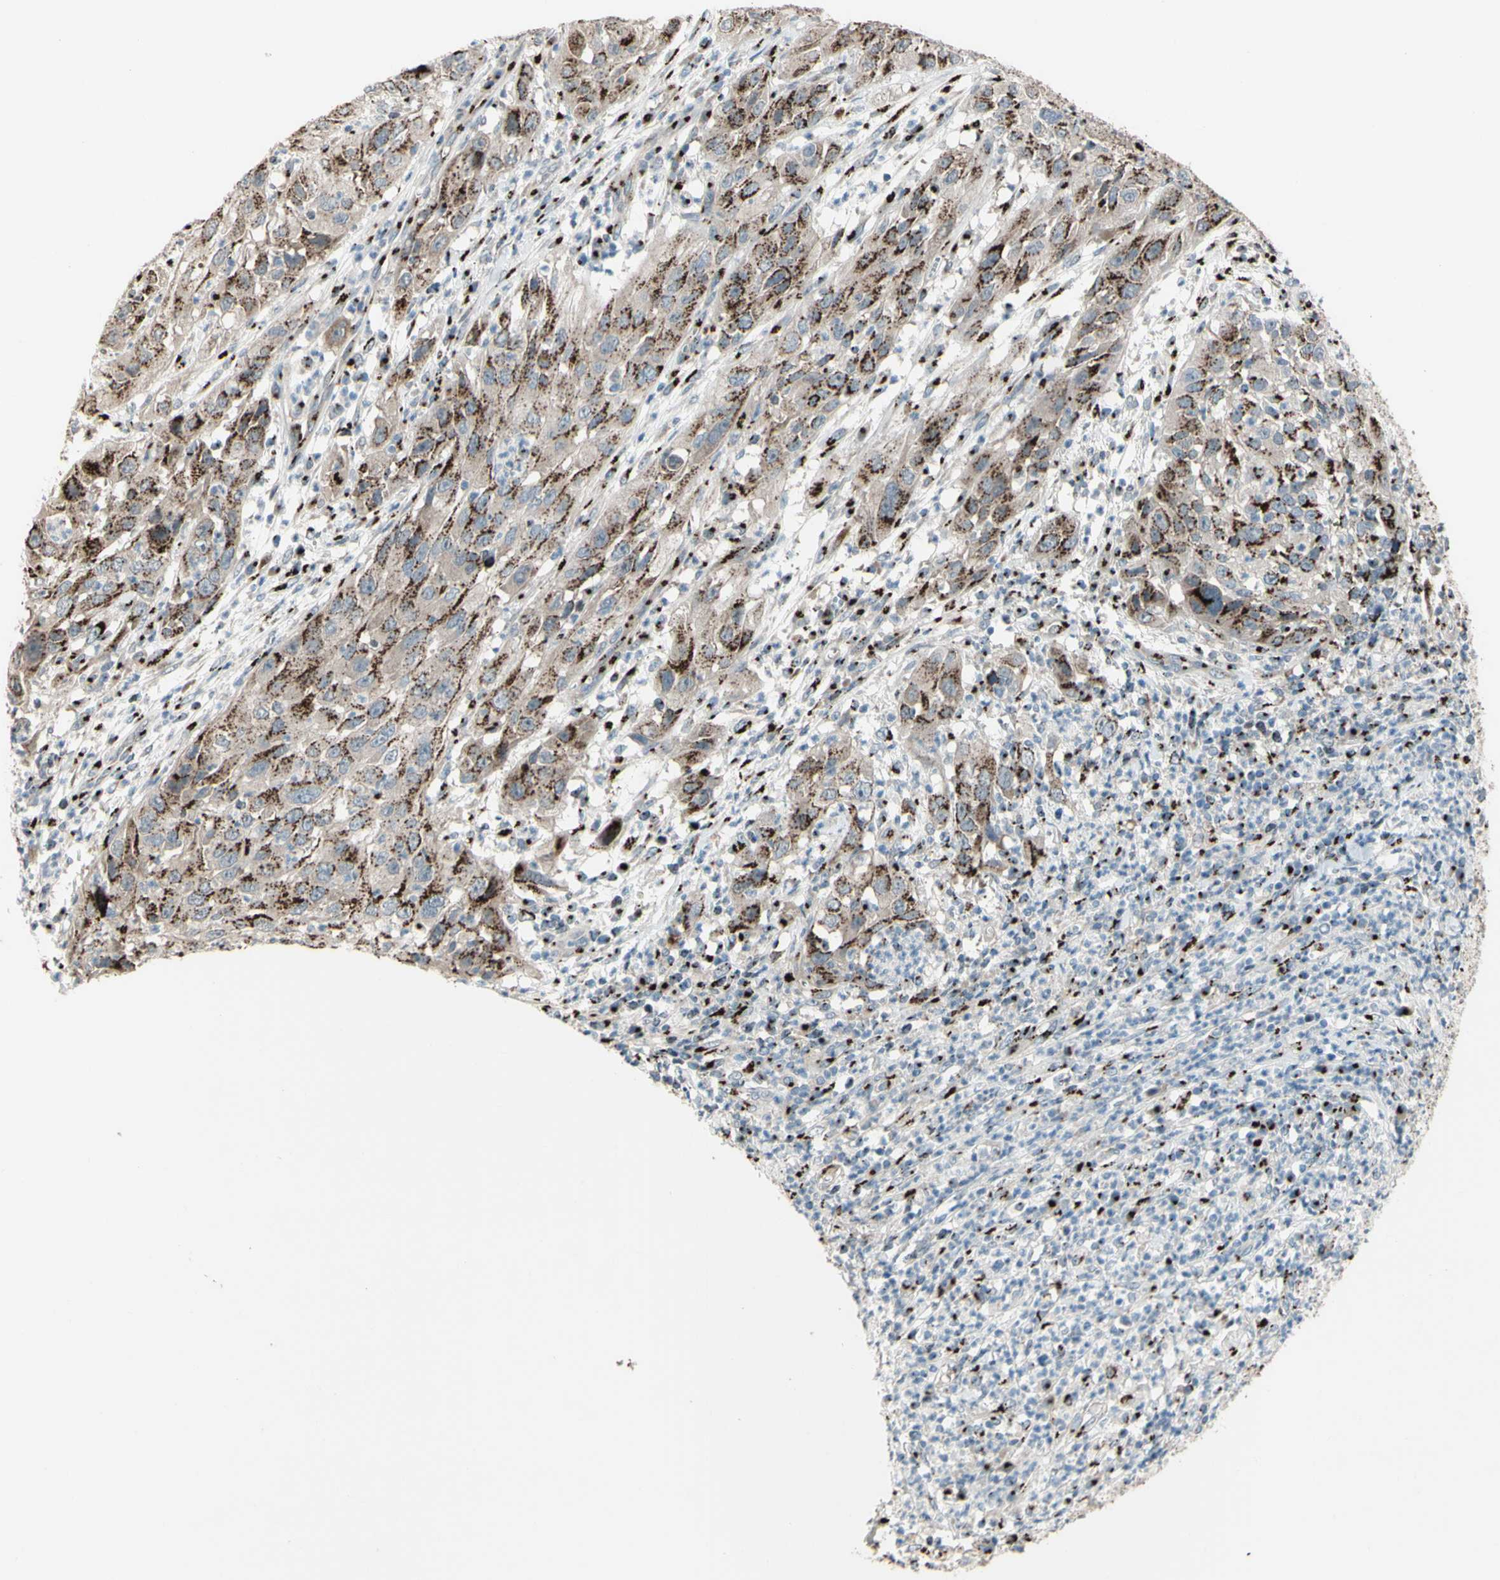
{"staining": {"intensity": "moderate", "quantity": ">75%", "location": "cytoplasmic/membranous"}, "tissue": "cervical cancer", "cell_type": "Tumor cells", "image_type": "cancer", "snomed": [{"axis": "morphology", "description": "Squamous cell carcinoma, NOS"}, {"axis": "topography", "description": "Cervix"}], "caption": "Brown immunohistochemical staining in squamous cell carcinoma (cervical) shows moderate cytoplasmic/membranous positivity in about >75% of tumor cells.", "gene": "BPNT2", "patient": {"sex": "female", "age": 32}}